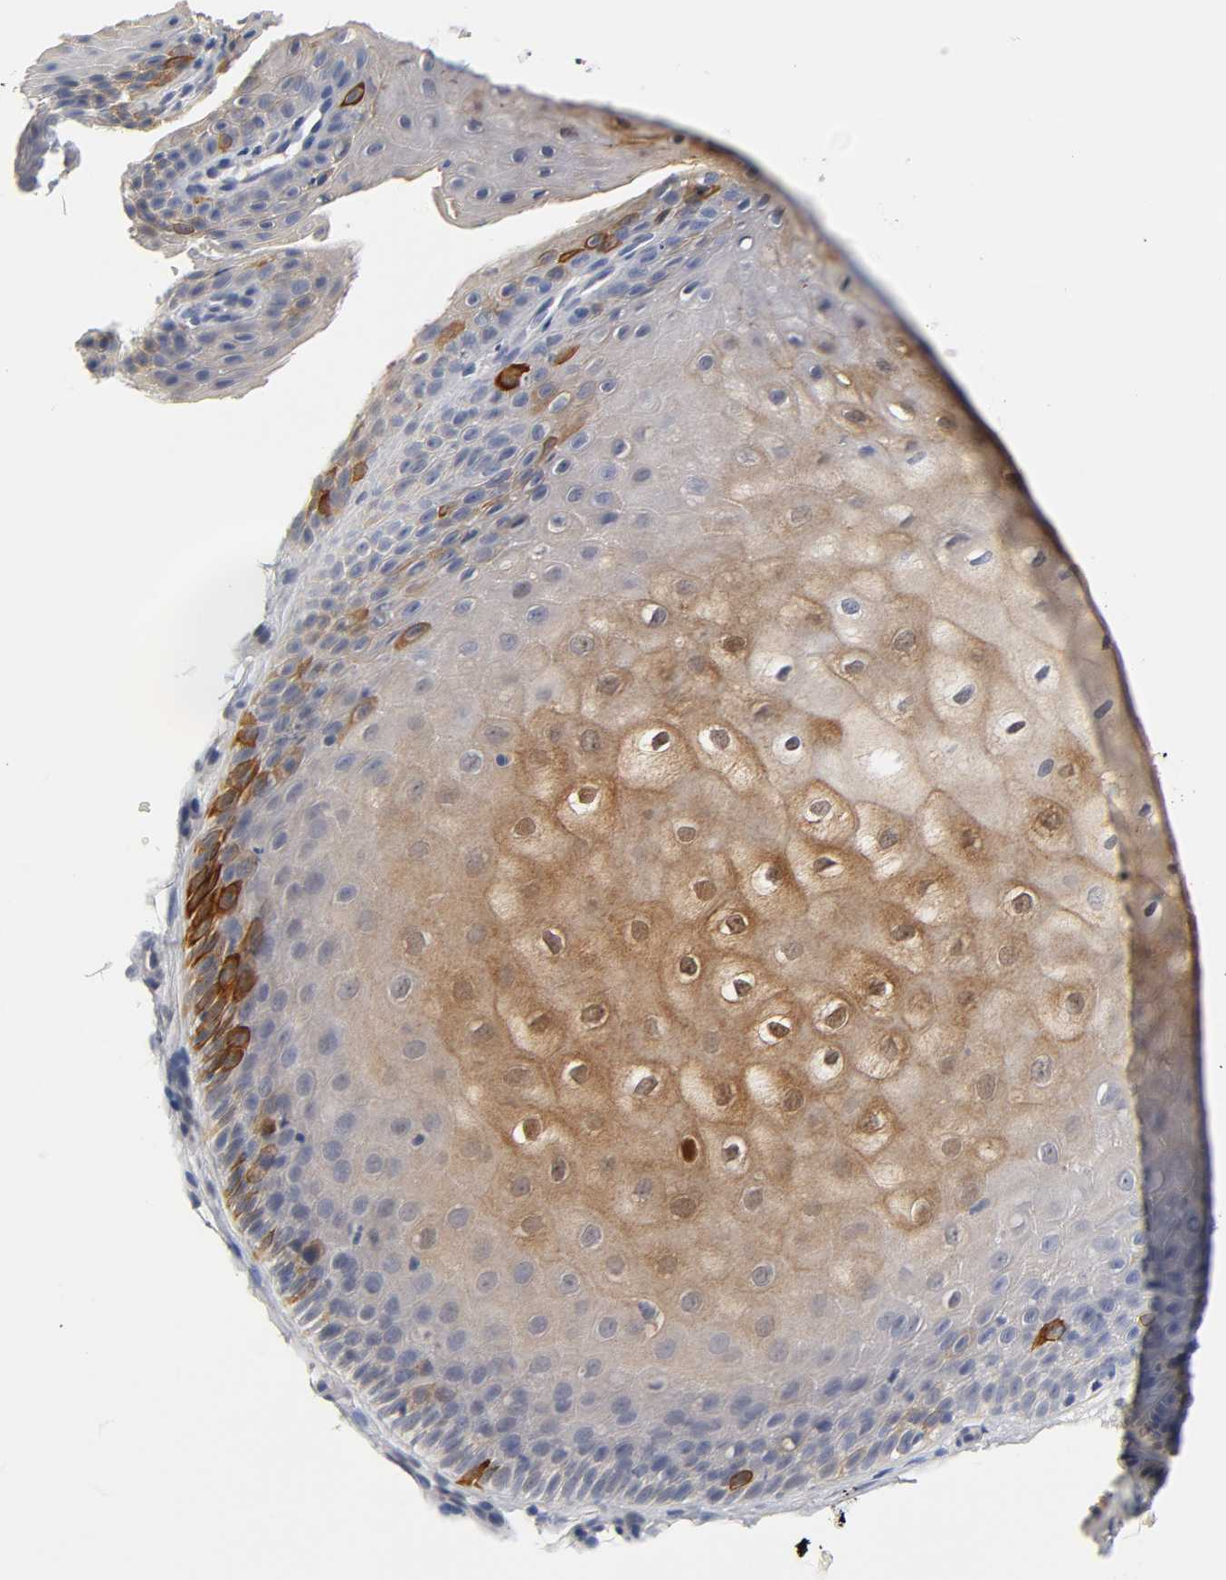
{"staining": {"intensity": "negative", "quantity": "none", "location": "none"}, "tissue": "cervix", "cell_type": "Glandular cells", "image_type": "normal", "snomed": [{"axis": "morphology", "description": "Normal tissue, NOS"}, {"axis": "topography", "description": "Cervix"}], "caption": "Immunohistochemical staining of unremarkable human cervix demonstrates no significant staining in glandular cells.", "gene": "OVOL1", "patient": {"sex": "female", "age": 55}}